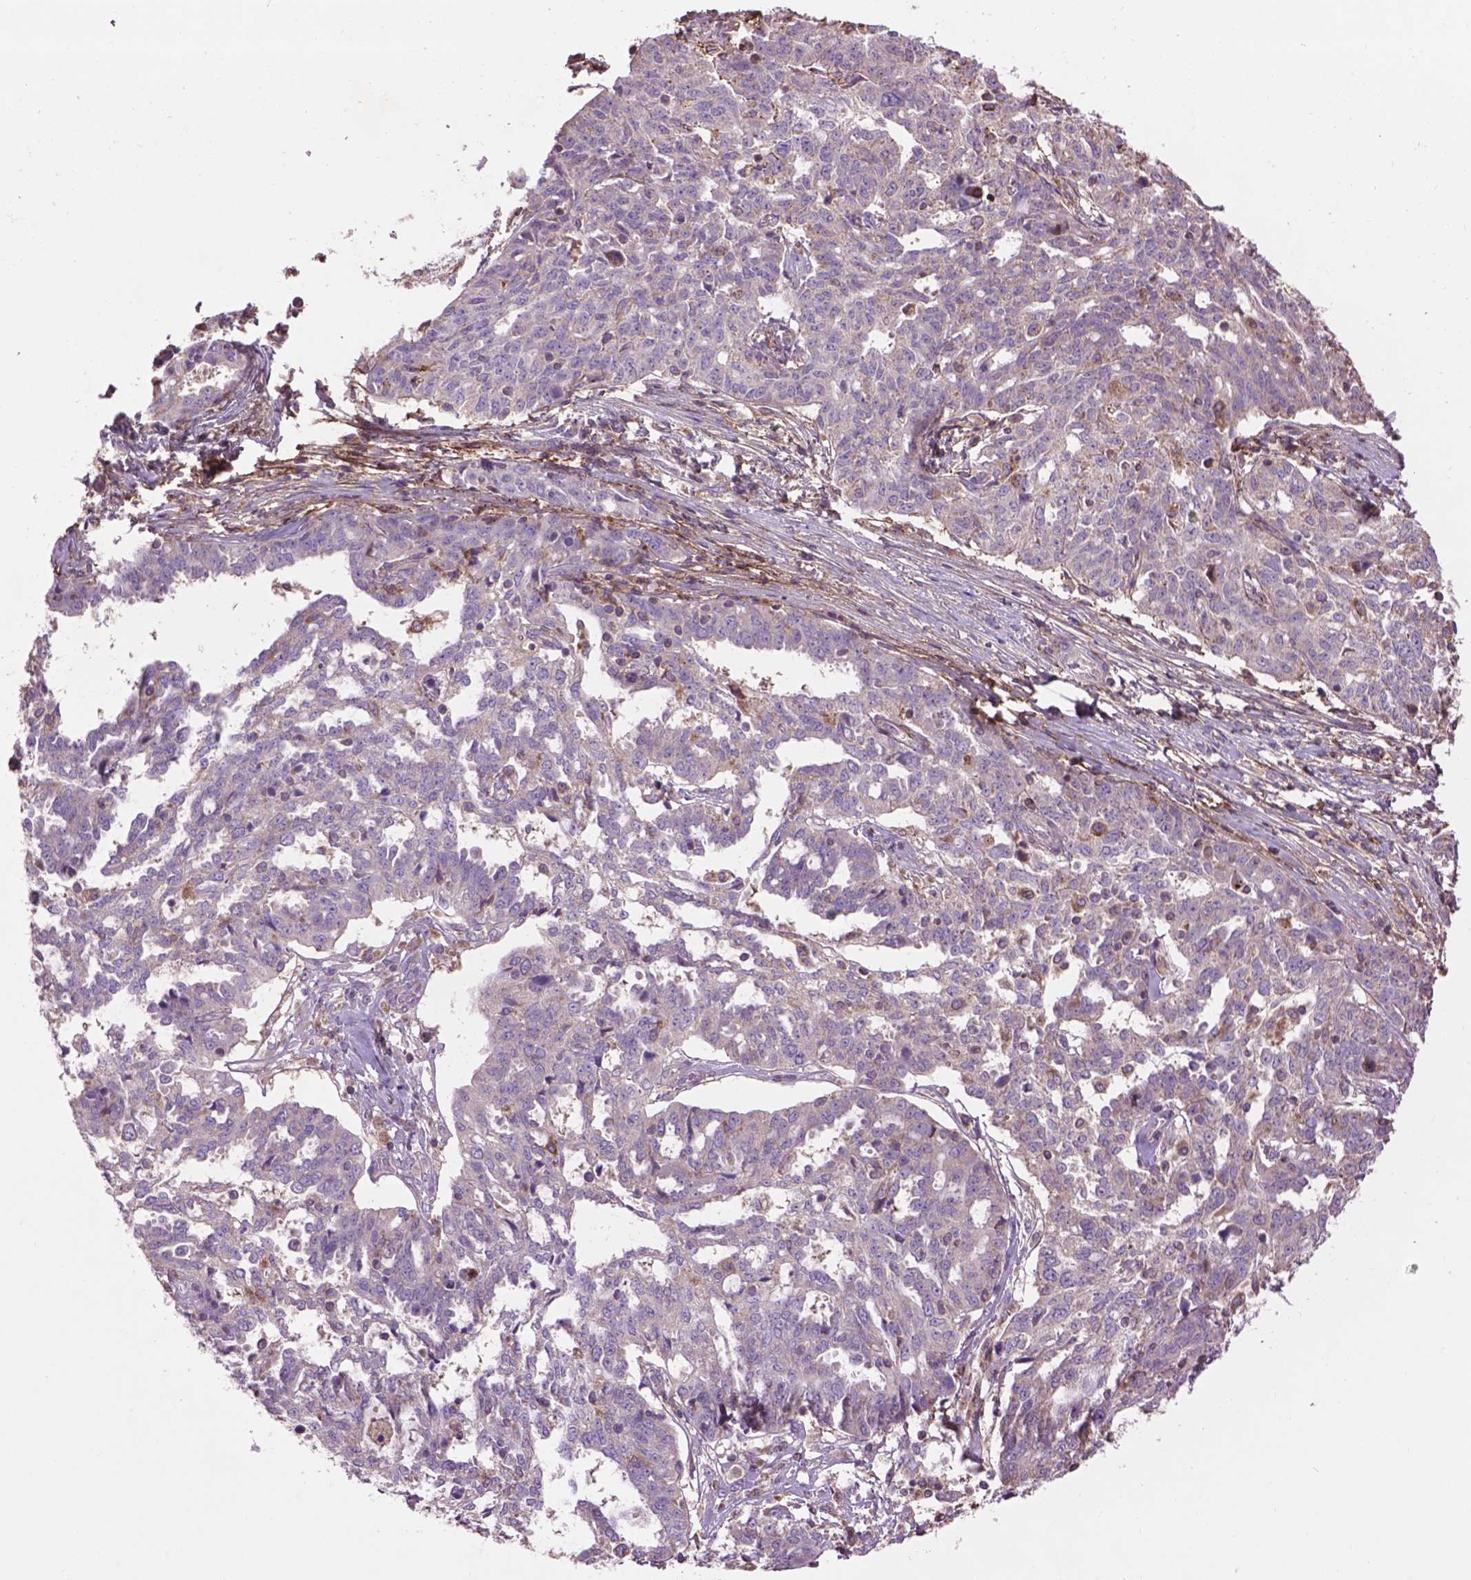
{"staining": {"intensity": "negative", "quantity": "none", "location": "none"}, "tissue": "ovarian cancer", "cell_type": "Tumor cells", "image_type": "cancer", "snomed": [{"axis": "morphology", "description": "Cystadenocarcinoma, serous, NOS"}, {"axis": "topography", "description": "Ovary"}], "caption": "Tumor cells are negative for brown protein staining in ovarian cancer.", "gene": "LRRC3C", "patient": {"sex": "female", "age": 67}}